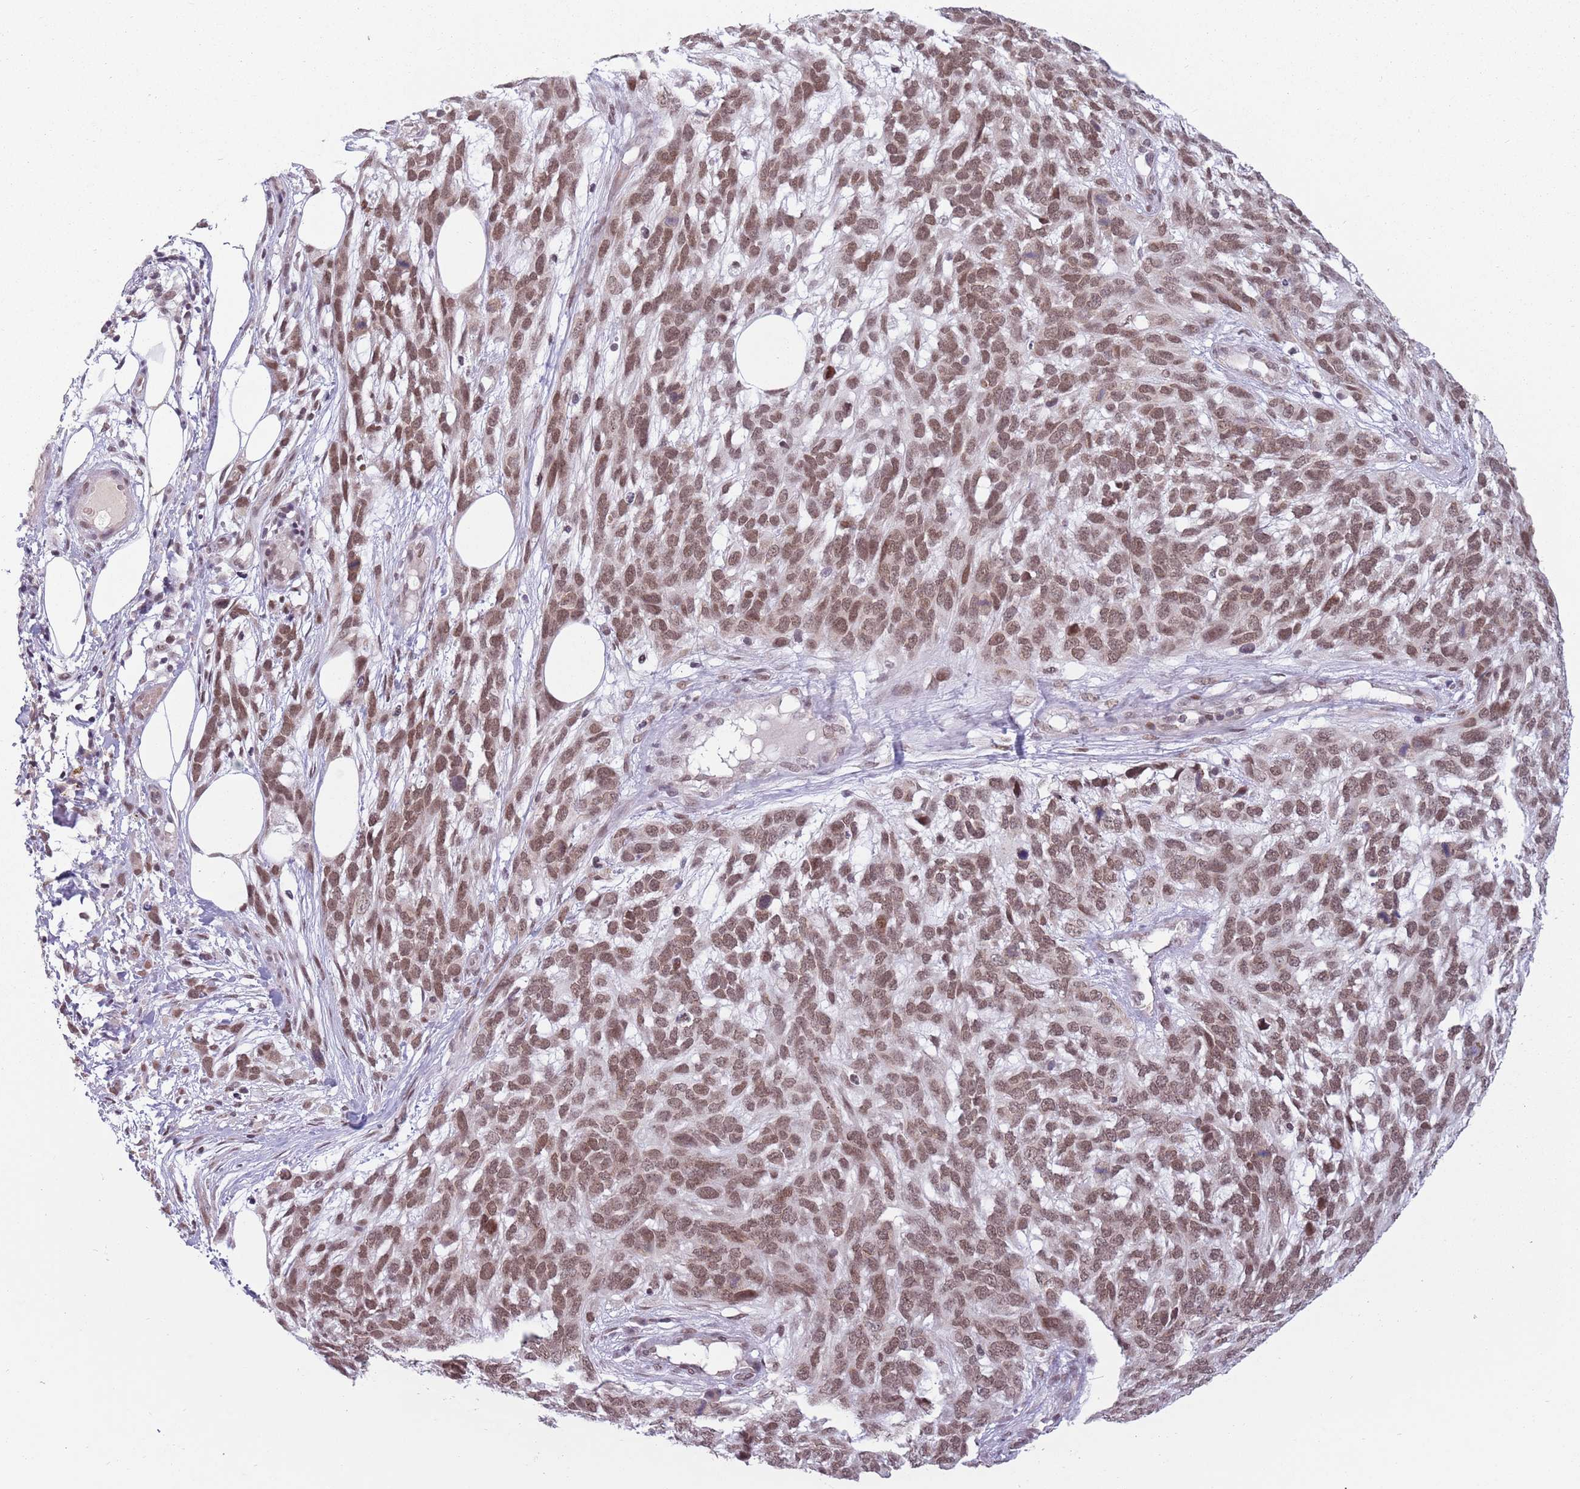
{"staining": {"intensity": "moderate", "quantity": ">75%", "location": "nuclear"}, "tissue": "melanoma", "cell_type": "Tumor cells", "image_type": "cancer", "snomed": [{"axis": "morphology", "description": "Normal morphology"}, {"axis": "morphology", "description": "Malignant melanoma, NOS"}, {"axis": "topography", "description": "Skin"}], "caption": "A medium amount of moderate nuclear positivity is present in about >75% of tumor cells in melanoma tissue.", "gene": "ZNF574", "patient": {"sex": "female", "age": 72}}